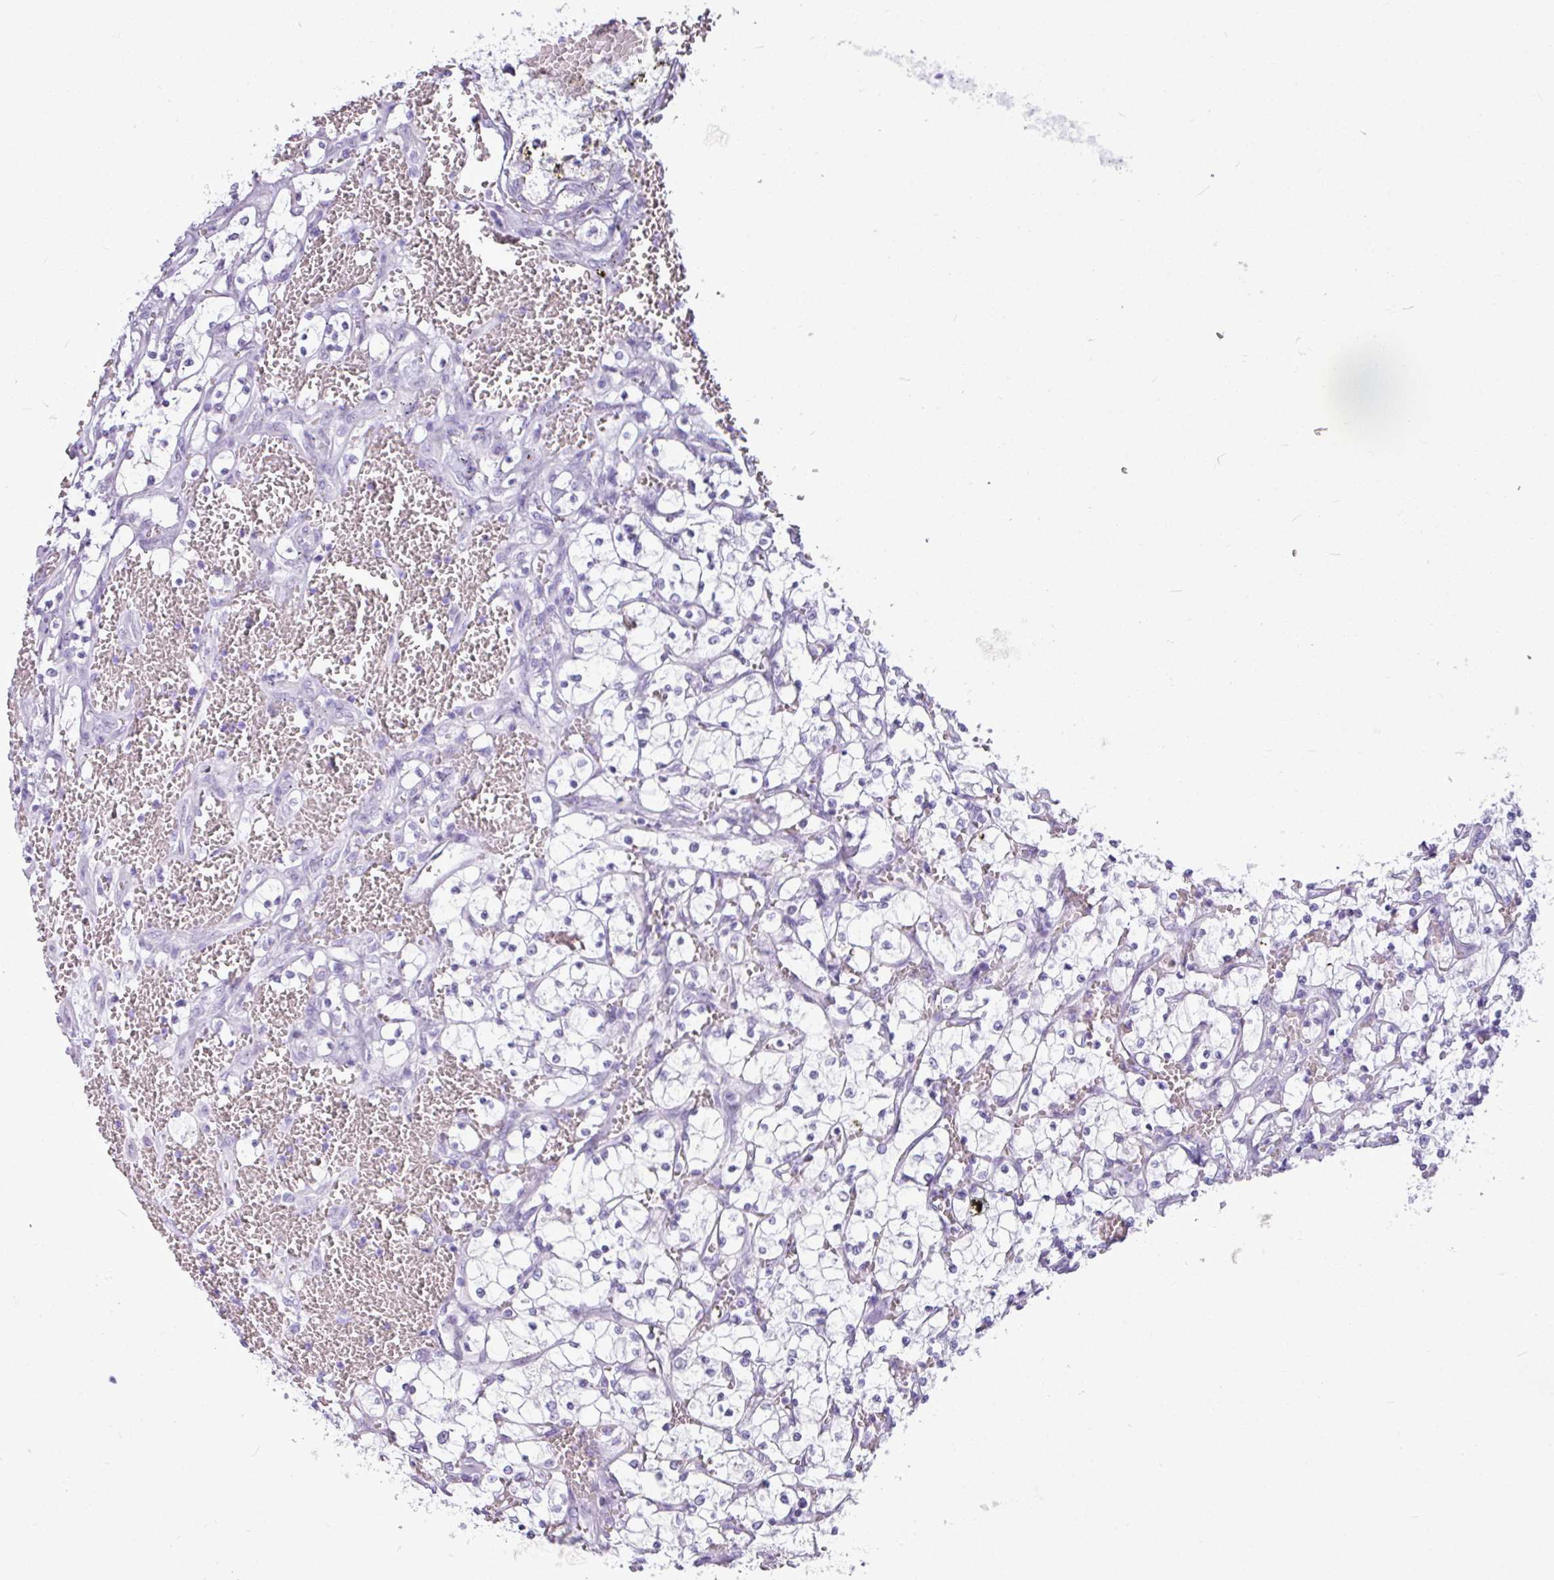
{"staining": {"intensity": "negative", "quantity": "none", "location": "none"}, "tissue": "renal cancer", "cell_type": "Tumor cells", "image_type": "cancer", "snomed": [{"axis": "morphology", "description": "Adenocarcinoma, NOS"}, {"axis": "topography", "description": "Kidney"}], "caption": "Immunohistochemistry of human renal cancer displays no staining in tumor cells.", "gene": "AMY1B", "patient": {"sex": "female", "age": 69}}